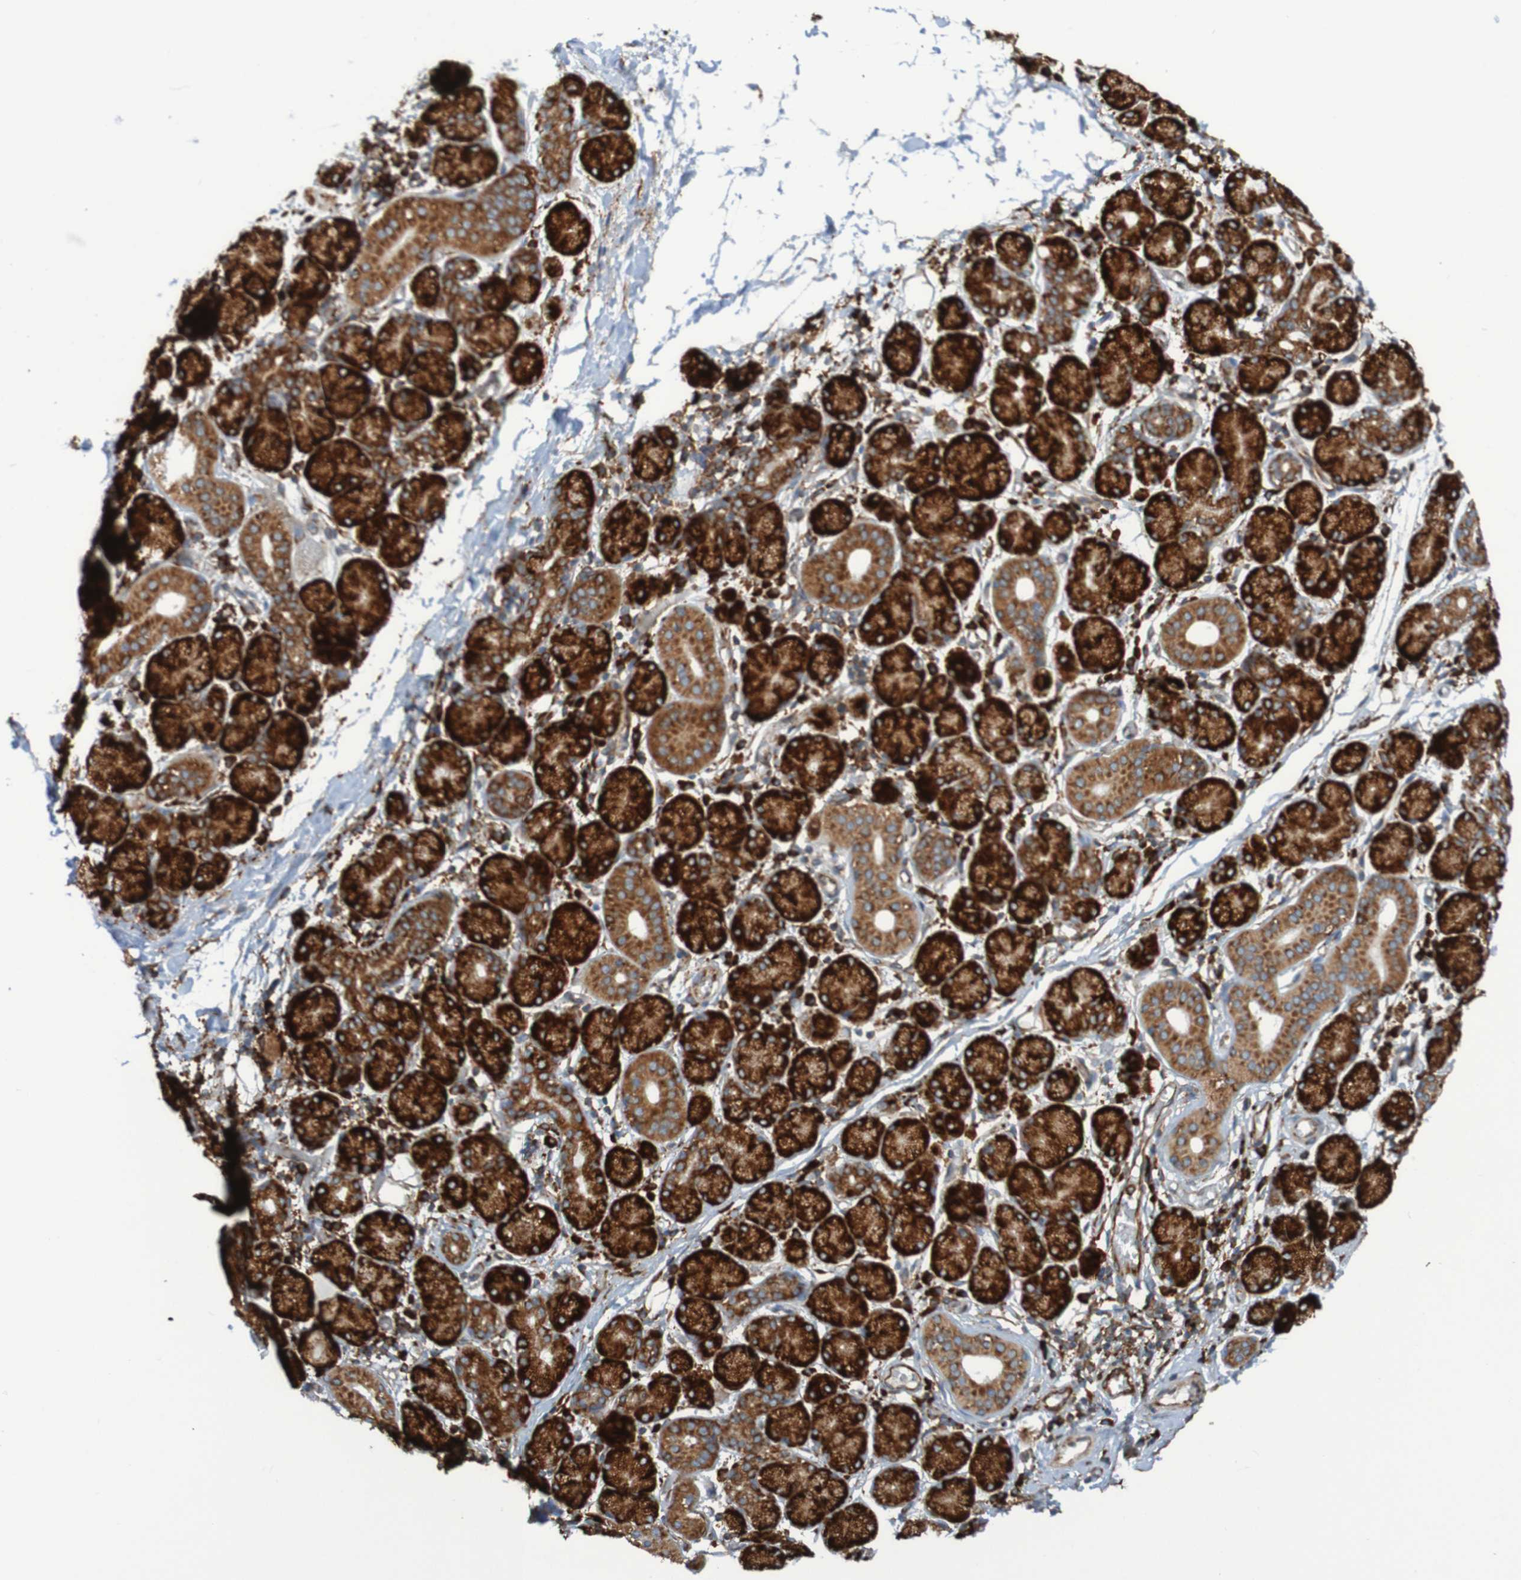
{"staining": {"intensity": "strong", "quantity": ">75%", "location": "cytoplasmic/membranous"}, "tissue": "salivary gland", "cell_type": "Glandular cells", "image_type": "normal", "snomed": [{"axis": "morphology", "description": "Normal tissue, NOS"}, {"axis": "topography", "description": "Salivary gland"}], "caption": "Immunohistochemical staining of unremarkable salivary gland shows strong cytoplasmic/membranous protein positivity in approximately >75% of glandular cells. The protein is shown in brown color, while the nuclei are stained blue.", "gene": "RPL10", "patient": {"sex": "female", "age": 24}}